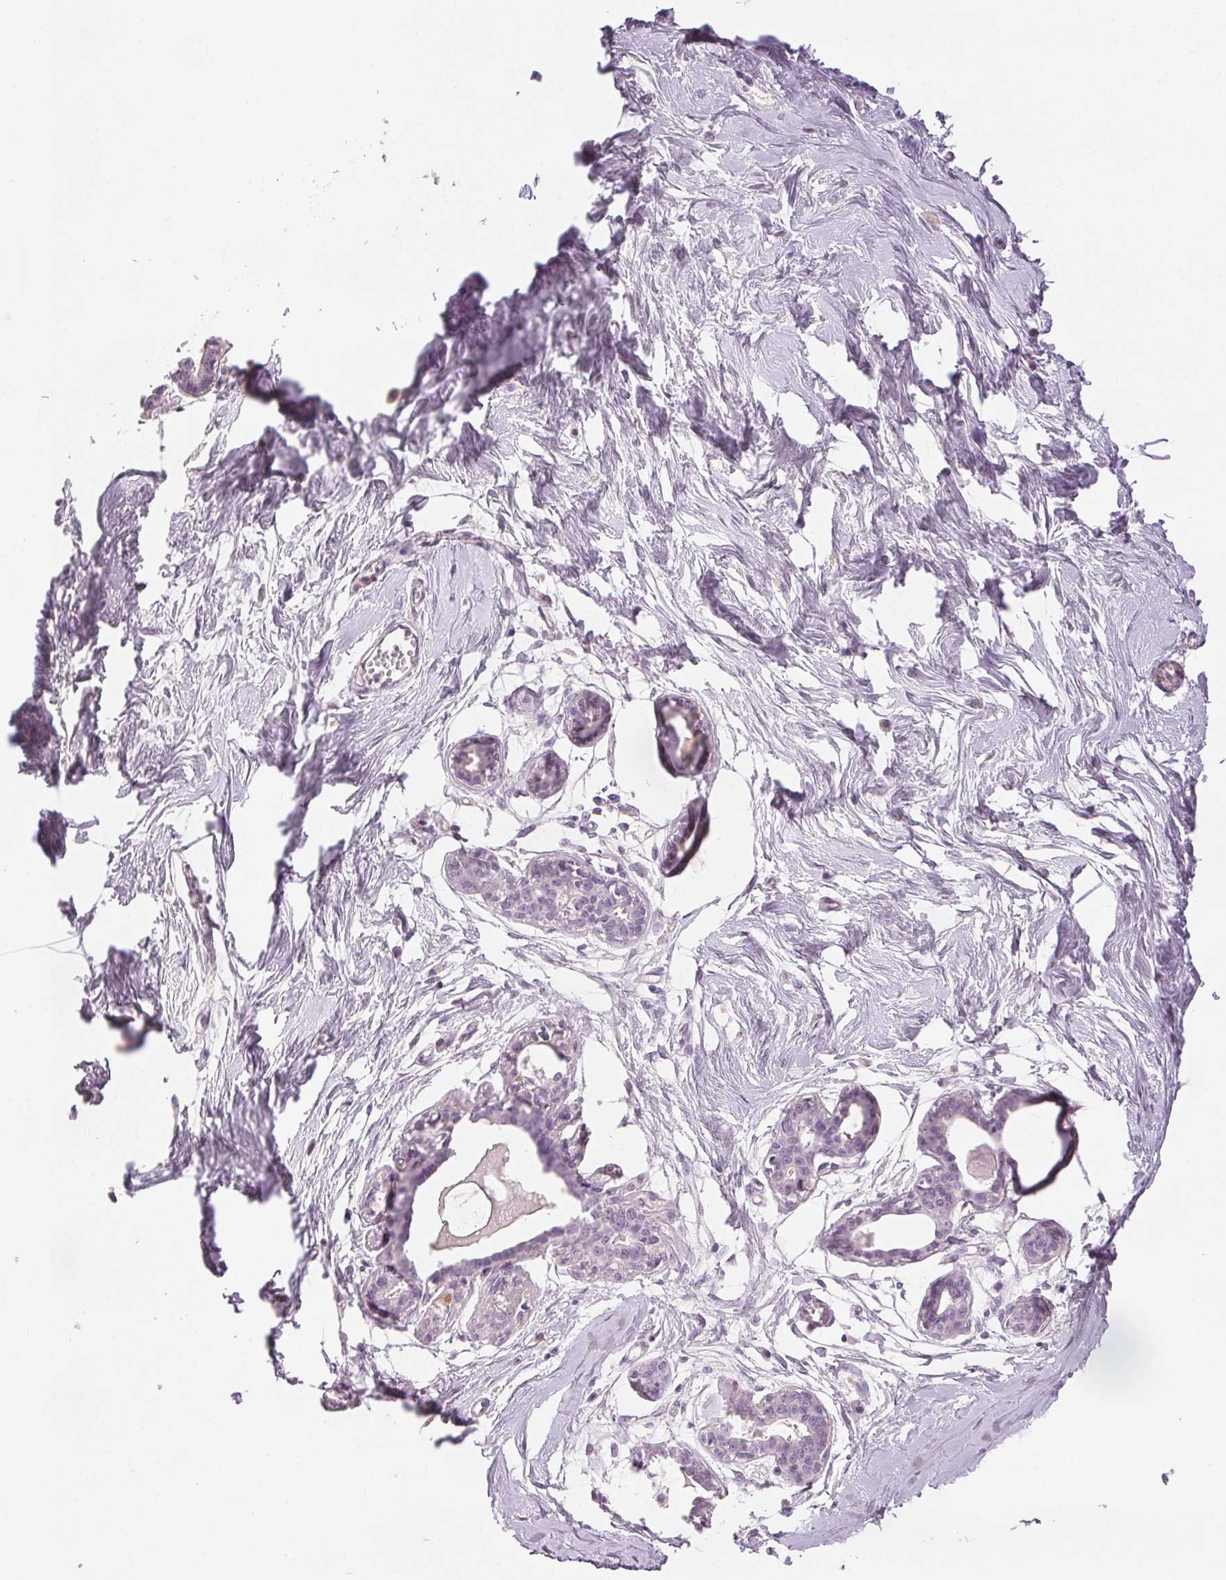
{"staining": {"intensity": "negative", "quantity": "none", "location": "none"}, "tissue": "breast", "cell_type": "Adipocytes", "image_type": "normal", "snomed": [{"axis": "morphology", "description": "Normal tissue, NOS"}, {"axis": "topography", "description": "Breast"}], "caption": "Image shows no significant protein positivity in adipocytes of normal breast. The staining is performed using DAB (3,3'-diaminobenzidine) brown chromogen with nuclei counter-stained in using hematoxylin.", "gene": "SCGN", "patient": {"sex": "female", "age": 45}}